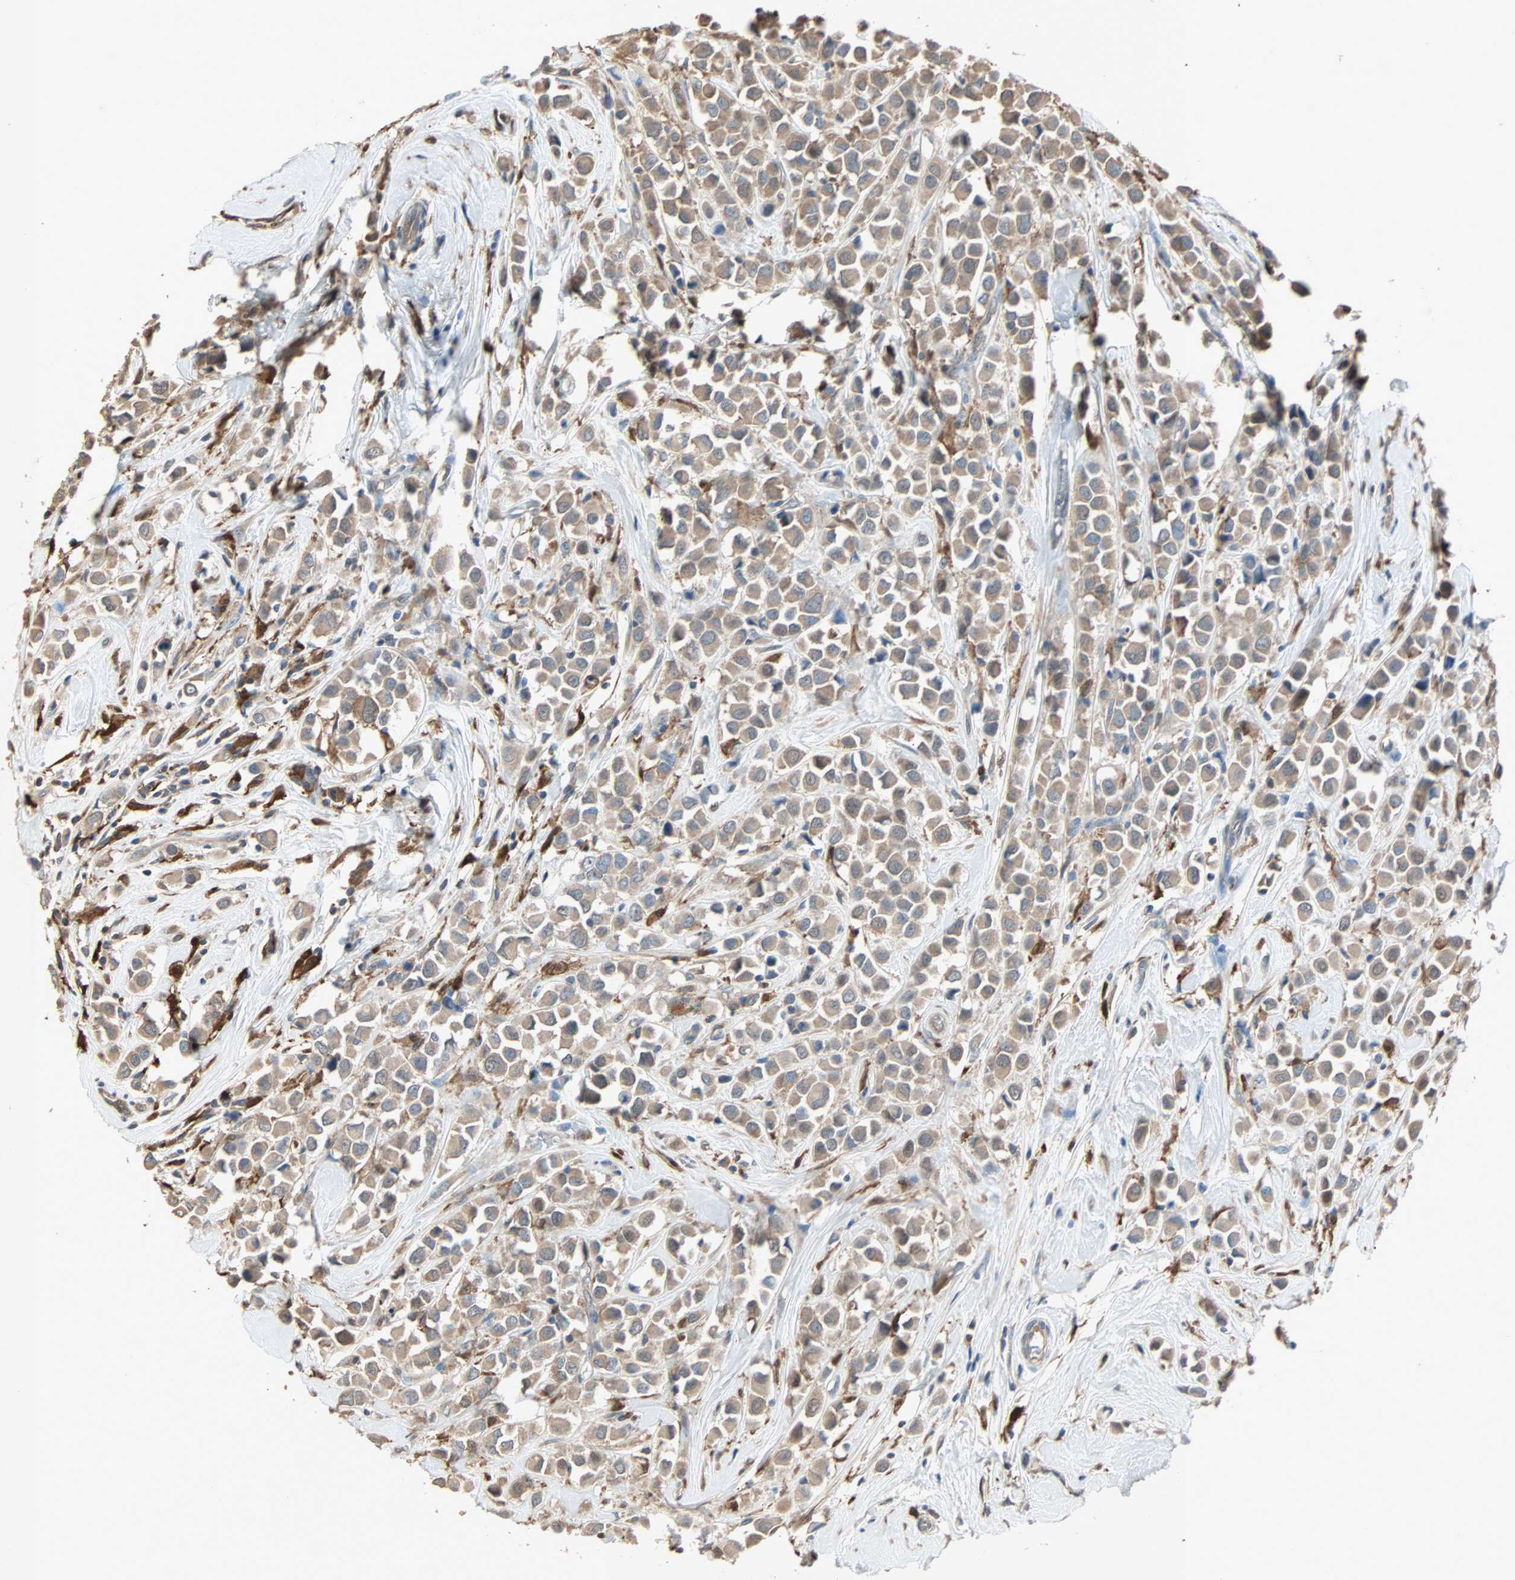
{"staining": {"intensity": "moderate", "quantity": ">75%", "location": "cytoplasmic/membranous"}, "tissue": "breast cancer", "cell_type": "Tumor cells", "image_type": "cancer", "snomed": [{"axis": "morphology", "description": "Duct carcinoma"}, {"axis": "topography", "description": "Breast"}], "caption": "There is medium levels of moderate cytoplasmic/membranous positivity in tumor cells of breast cancer, as demonstrated by immunohistochemical staining (brown color).", "gene": "PRDX1", "patient": {"sex": "female", "age": 61}}